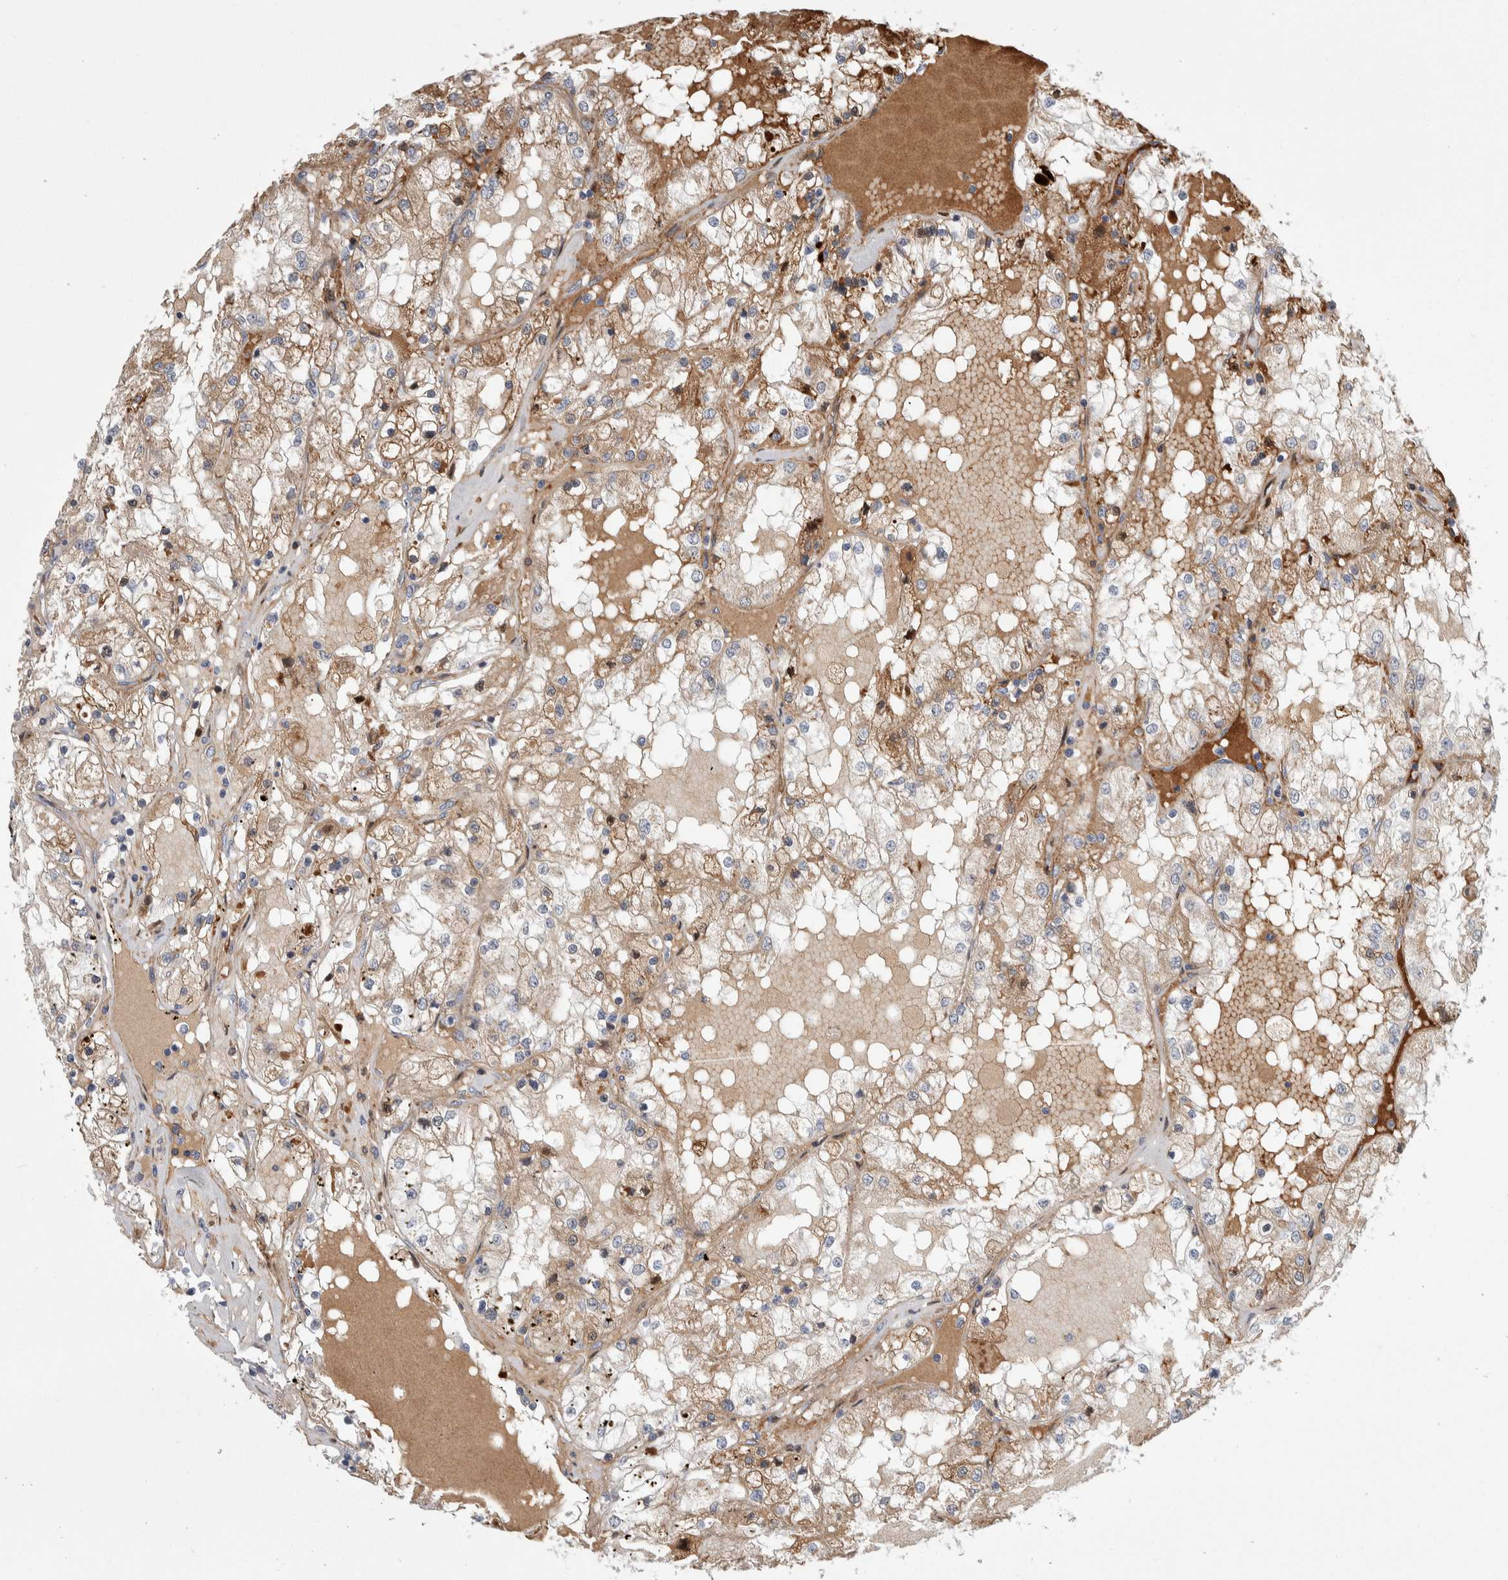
{"staining": {"intensity": "moderate", "quantity": "25%-75%", "location": "cytoplasmic/membranous,nuclear"}, "tissue": "renal cancer", "cell_type": "Tumor cells", "image_type": "cancer", "snomed": [{"axis": "morphology", "description": "Adenocarcinoma, NOS"}, {"axis": "topography", "description": "Kidney"}], "caption": "Immunohistochemical staining of human renal cancer reveals medium levels of moderate cytoplasmic/membranous and nuclear protein positivity in about 25%-75% of tumor cells.", "gene": "PSMG3", "patient": {"sex": "male", "age": 68}}